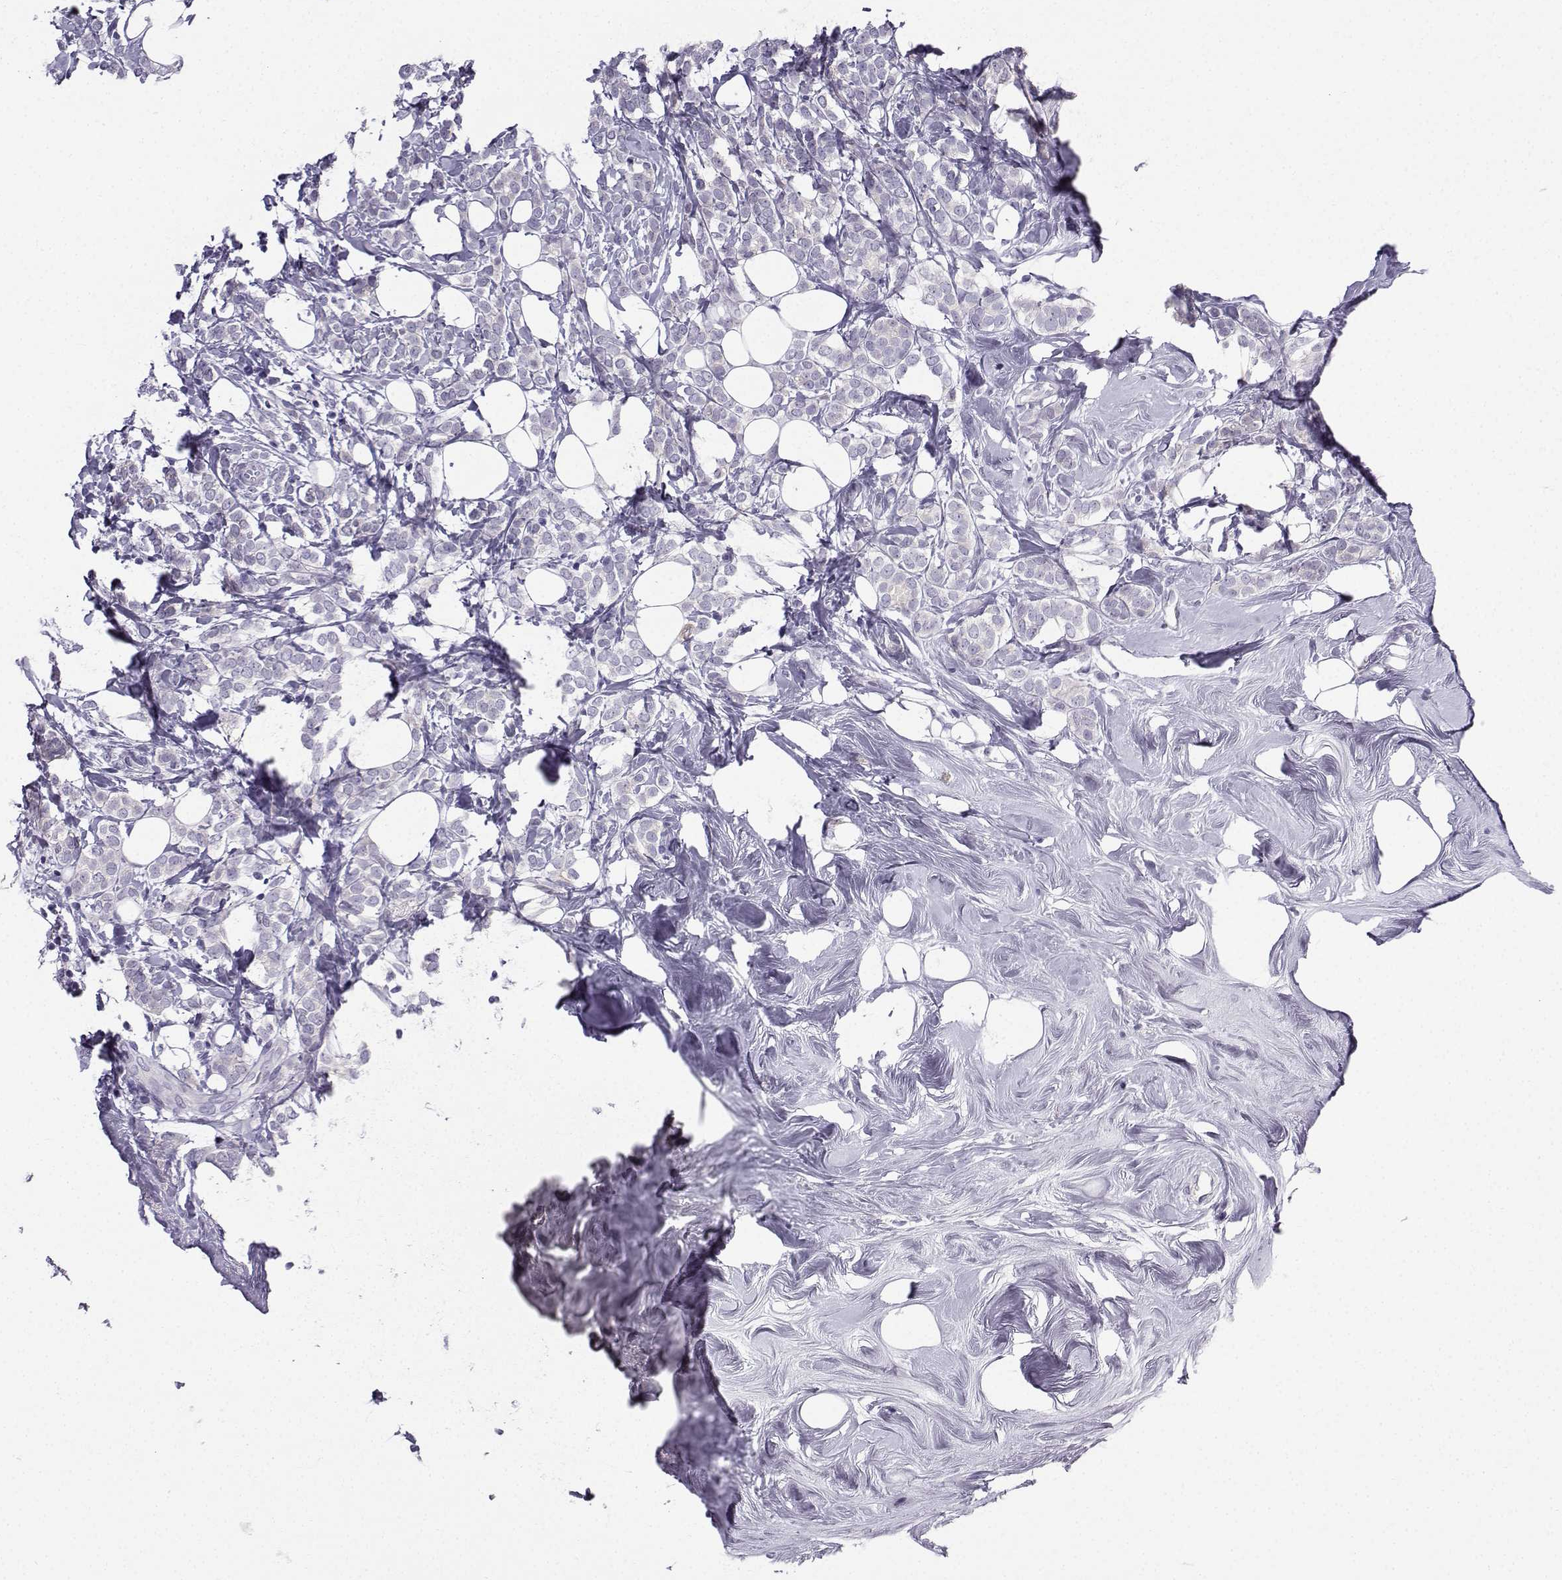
{"staining": {"intensity": "negative", "quantity": "none", "location": "none"}, "tissue": "breast cancer", "cell_type": "Tumor cells", "image_type": "cancer", "snomed": [{"axis": "morphology", "description": "Lobular carcinoma"}, {"axis": "topography", "description": "Breast"}], "caption": "Protein analysis of breast cancer reveals no significant positivity in tumor cells.", "gene": "ZBTB8B", "patient": {"sex": "female", "age": 49}}